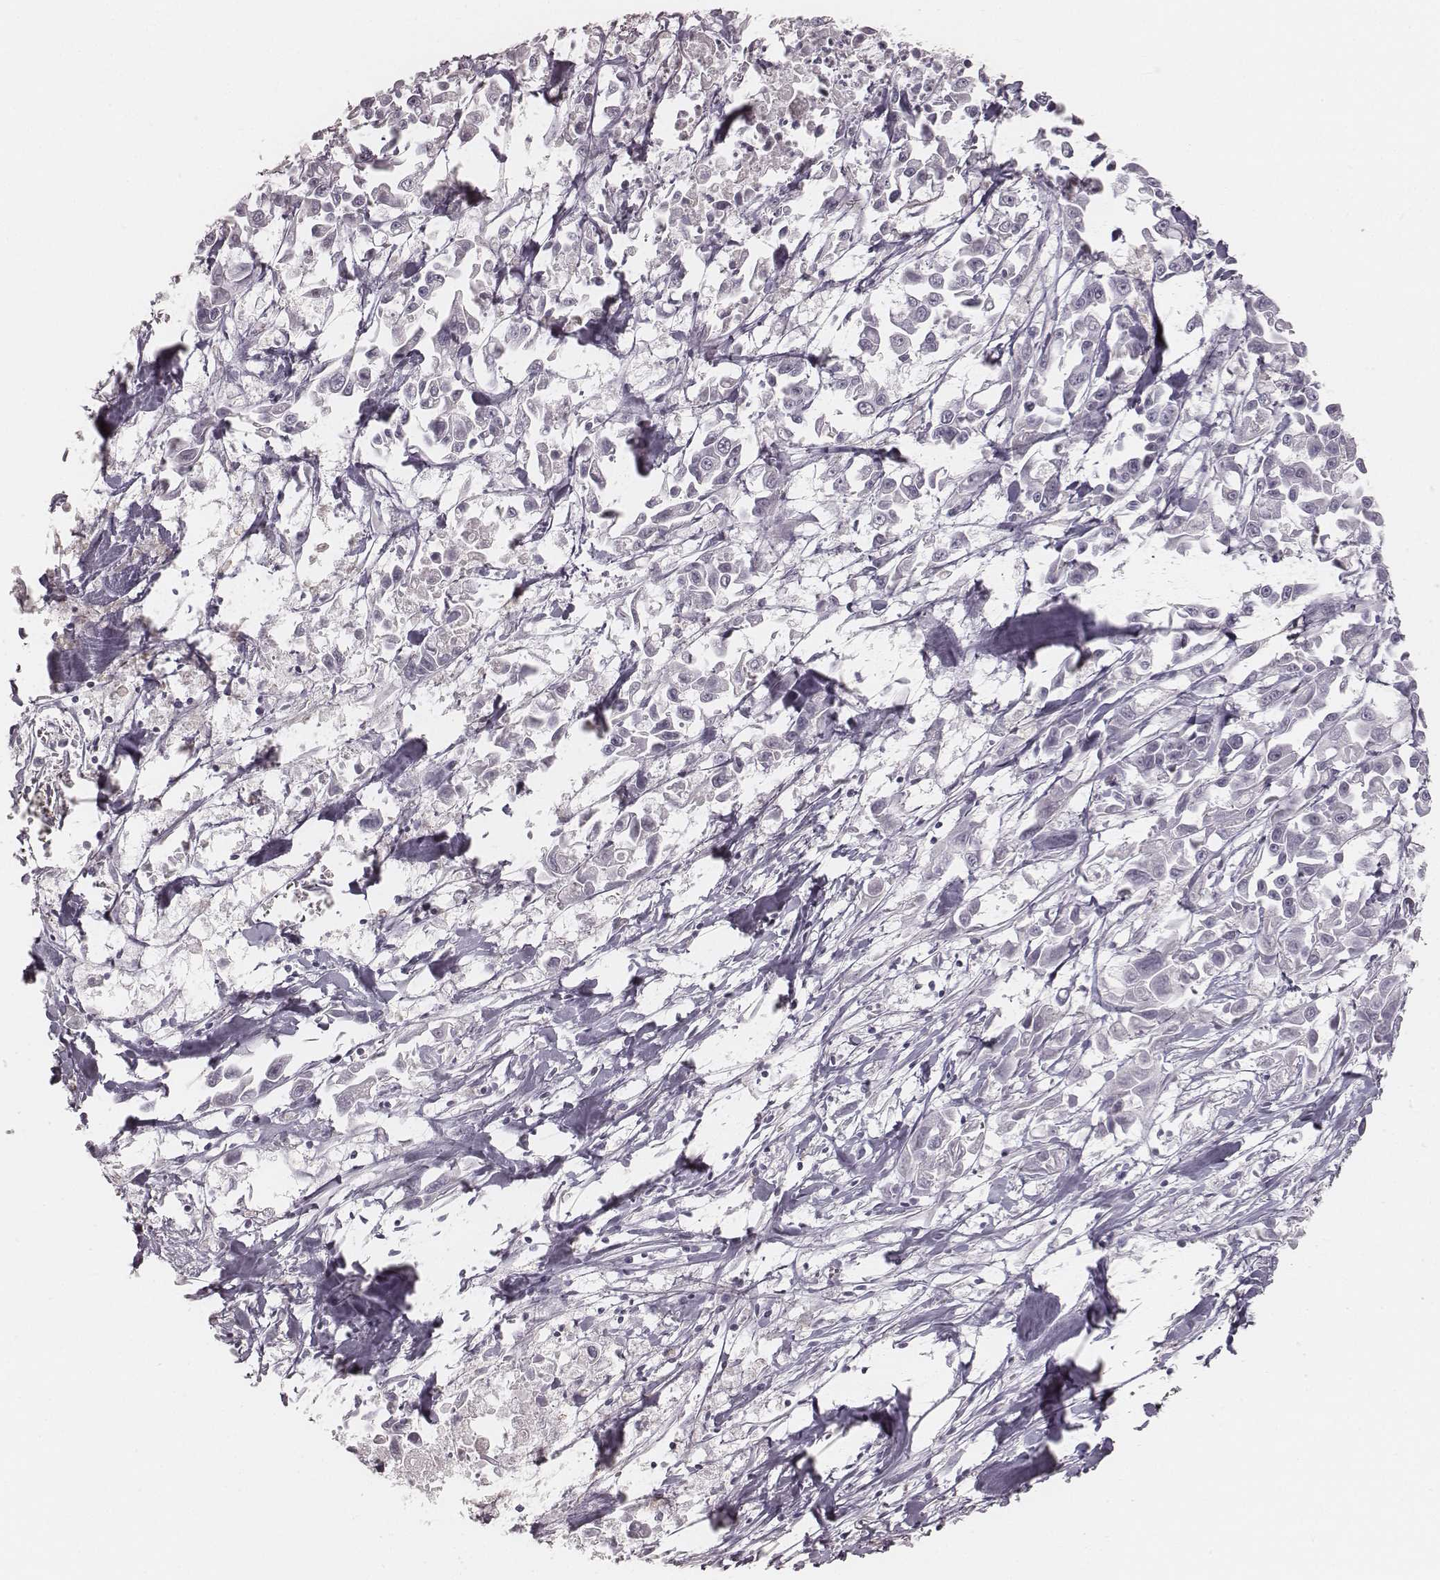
{"staining": {"intensity": "negative", "quantity": "none", "location": "none"}, "tissue": "pancreatic cancer", "cell_type": "Tumor cells", "image_type": "cancer", "snomed": [{"axis": "morphology", "description": "Adenocarcinoma, NOS"}, {"axis": "topography", "description": "Pancreas"}], "caption": "The photomicrograph shows no staining of tumor cells in pancreatic cancer (adenocarcinoma).", "gene": "ACACB", "patient": {"sex": "female", "age": 83}}